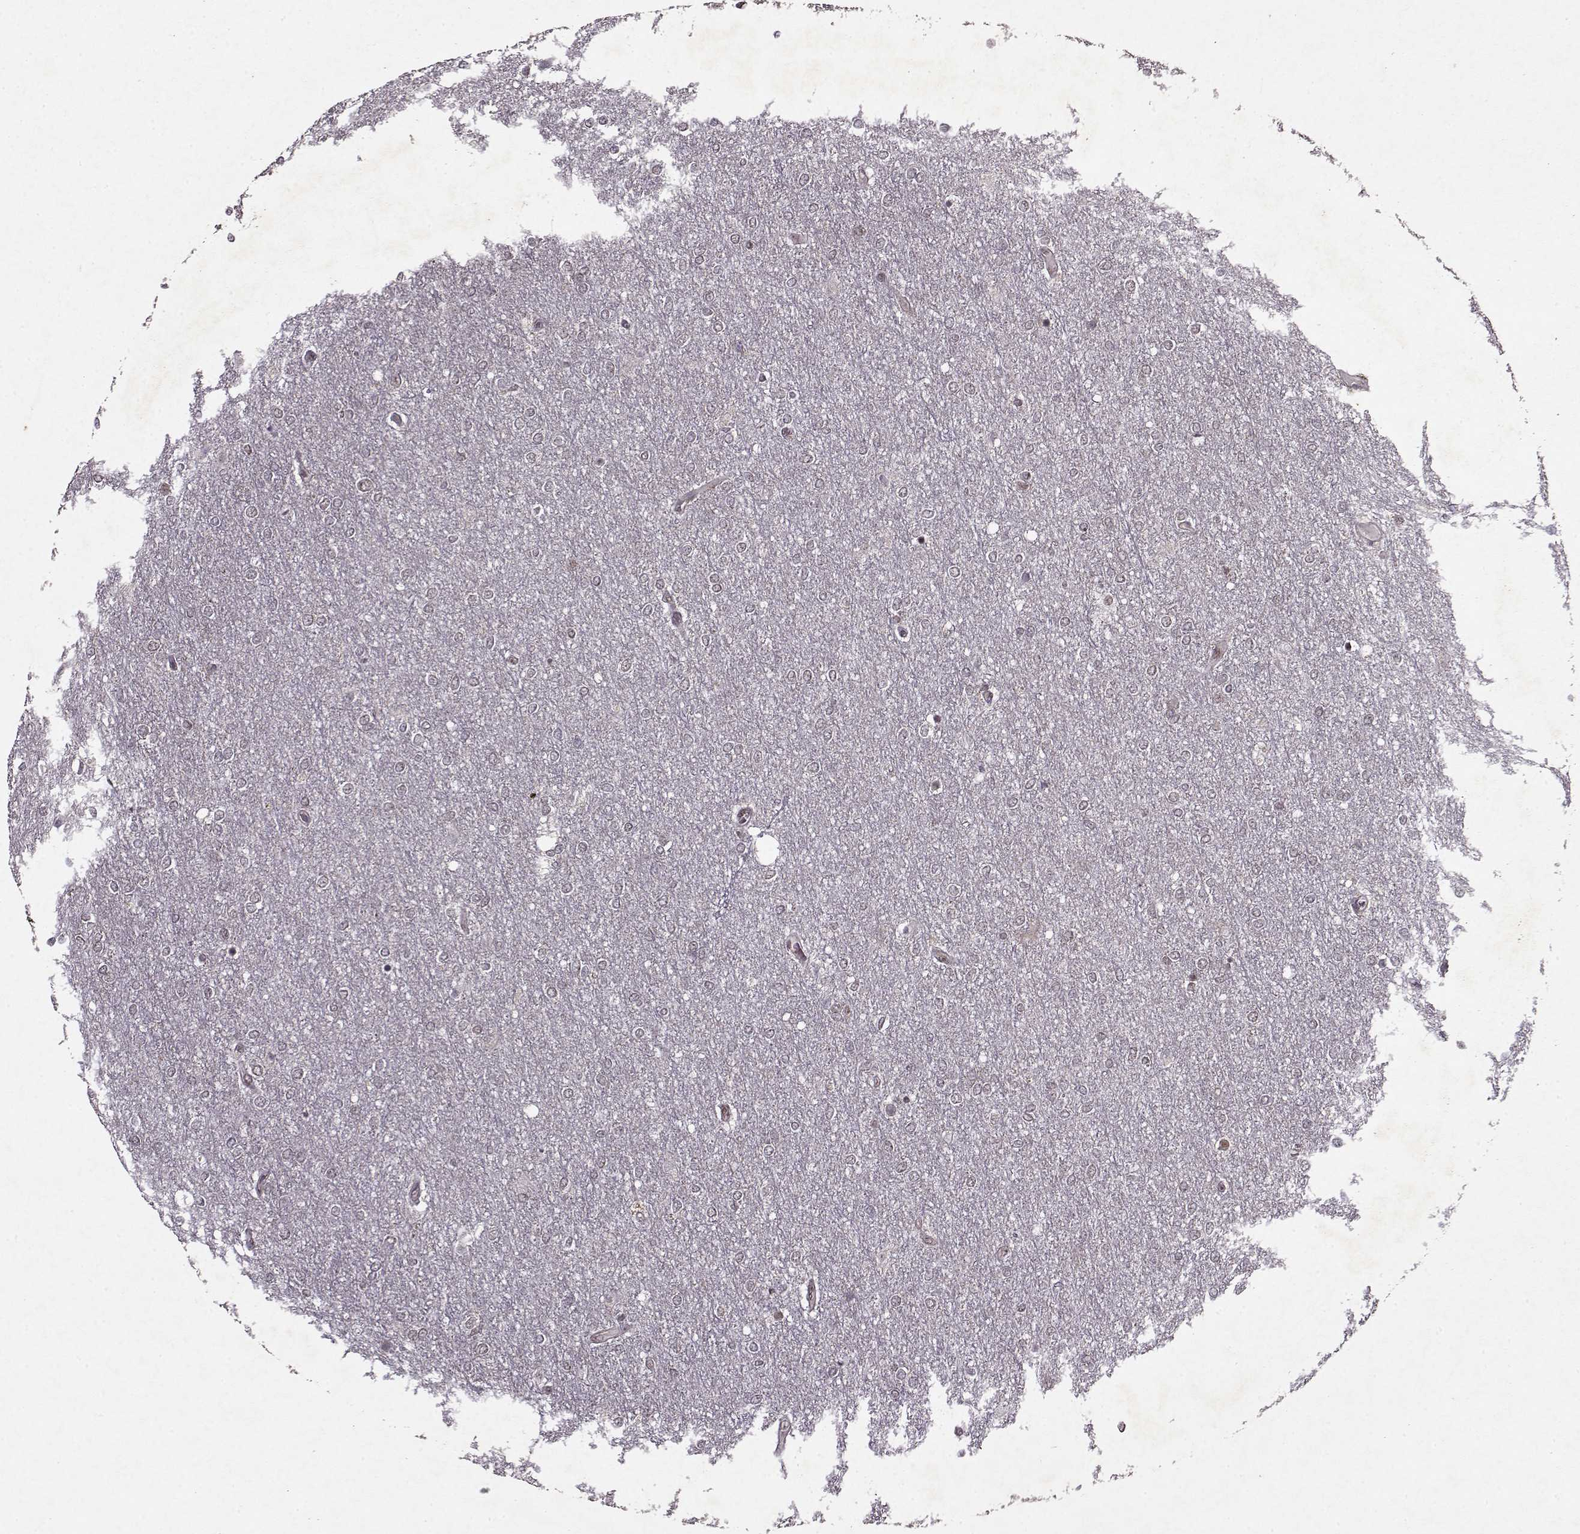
{"staining": {"intensity": "negative", "quantity": "none", "location": "none"}, "tissue": "glioma", "cell_type": "Tumor cells", "image_type": "cancer", "snomed": [{"axis": "morphology", "description": "Glioma, malignant, High grade"}, {"axis": "topography", "description": "Brain"}], "caption": "Tumor cells are negative for brown protein staining in glioma.", "gene": "PSMA7", "patient": {"sex": "female", "age": 61}}